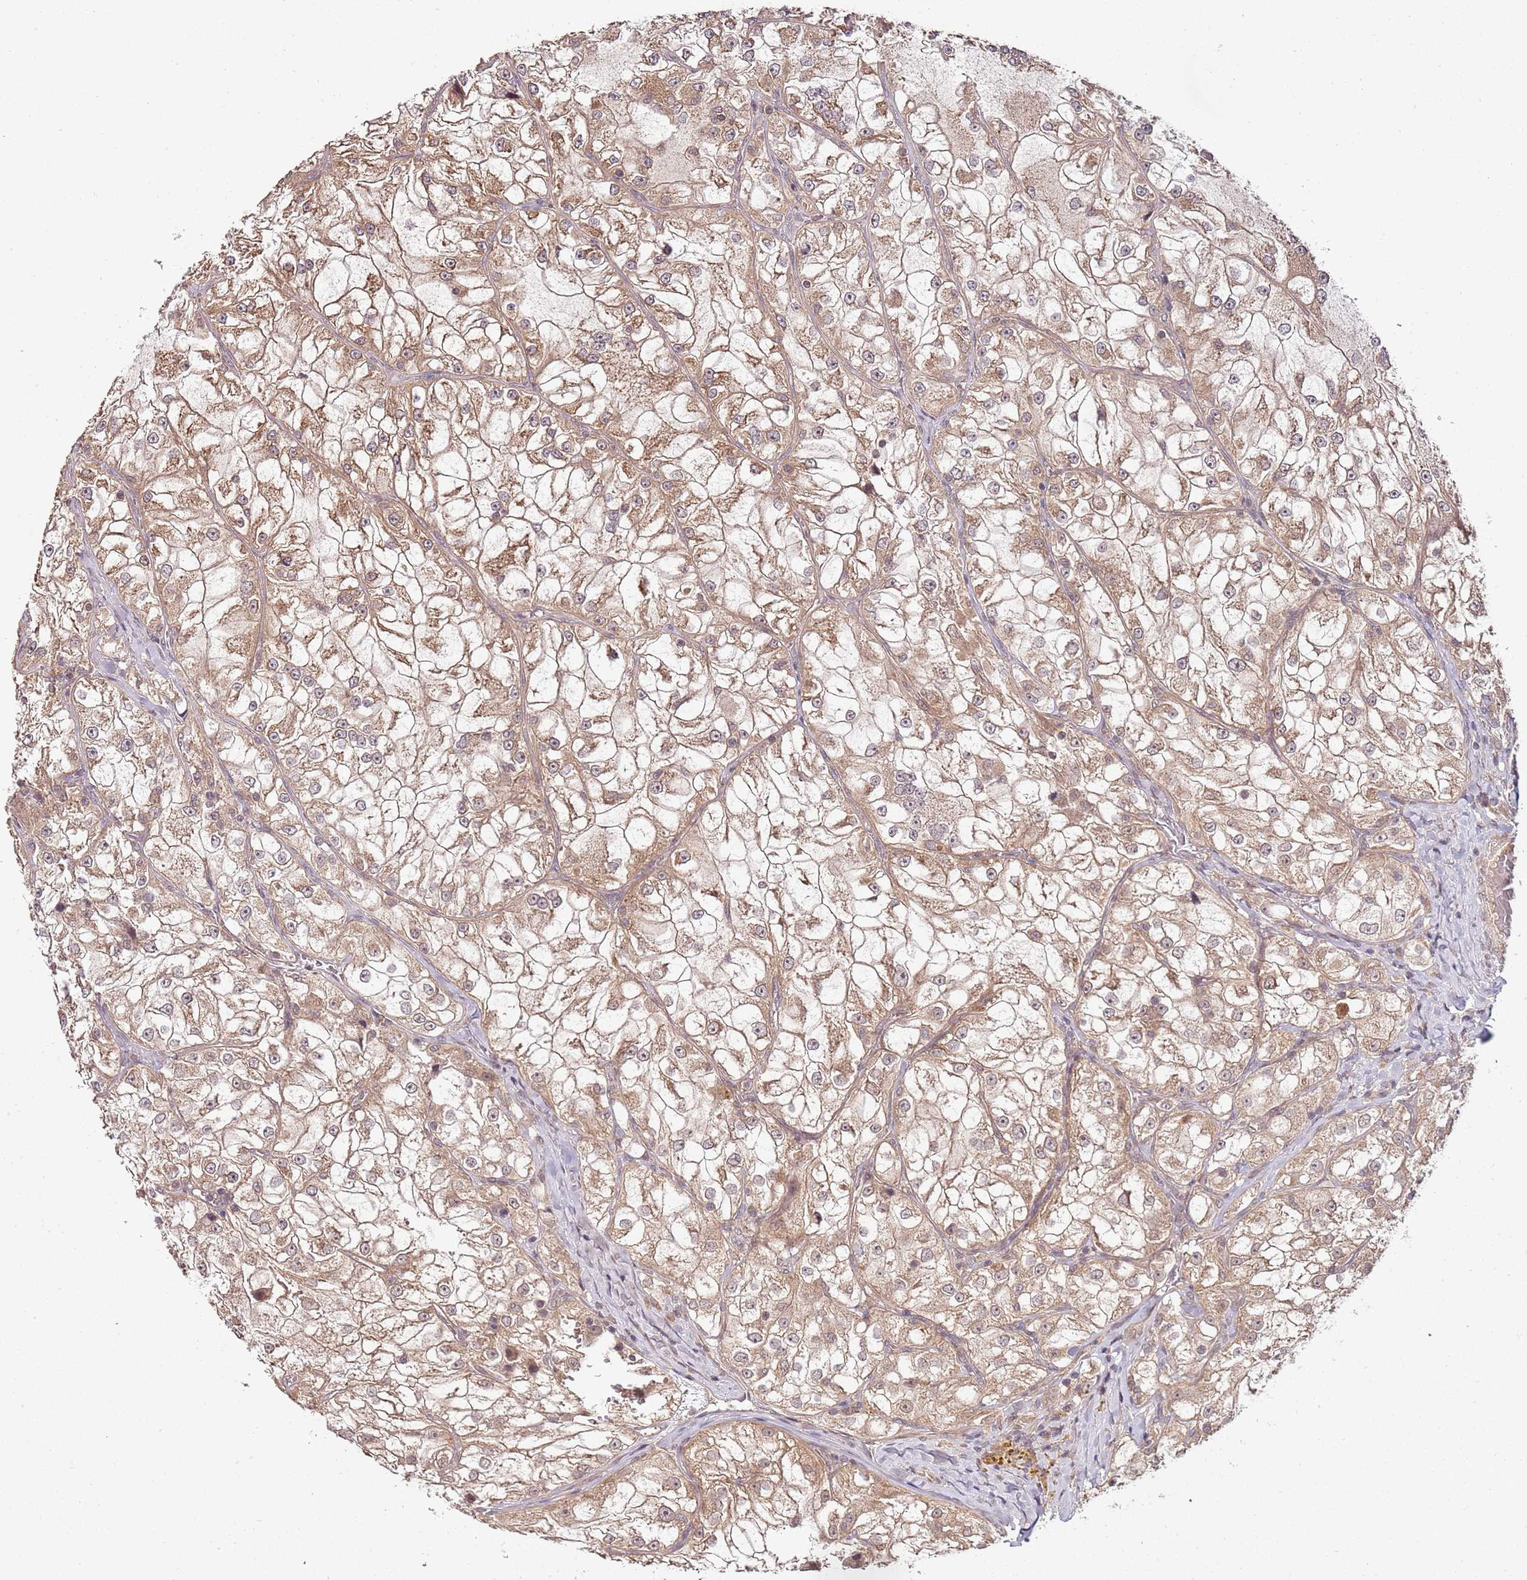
{"staining": {"intensity": "moderate", "quantity": ">75%", "location": "cytoplasmic/membranous"}, "tissue": "renal cancer", "cell_type": "Tumor cells", "image_type": "cancer", "snomed": [{"axis": "morphology", "description": "Adenocarcinoma, NOS"}, {"axis": "topography", "description": "Kidney"}], "caption": "Renal adenocarcinoma tissue demonstrates moderate cytoplasmic/membranous expression in approximately >75% of tumor cells The protein of interest is stained brown, and the nuclei are stained in blue (DAB (3,3'-diaminobenzidine) IHC with brightfield microscopy, high magnification).", "gene": "LIN37", "patient": {"sex": "female", "age": 72}}